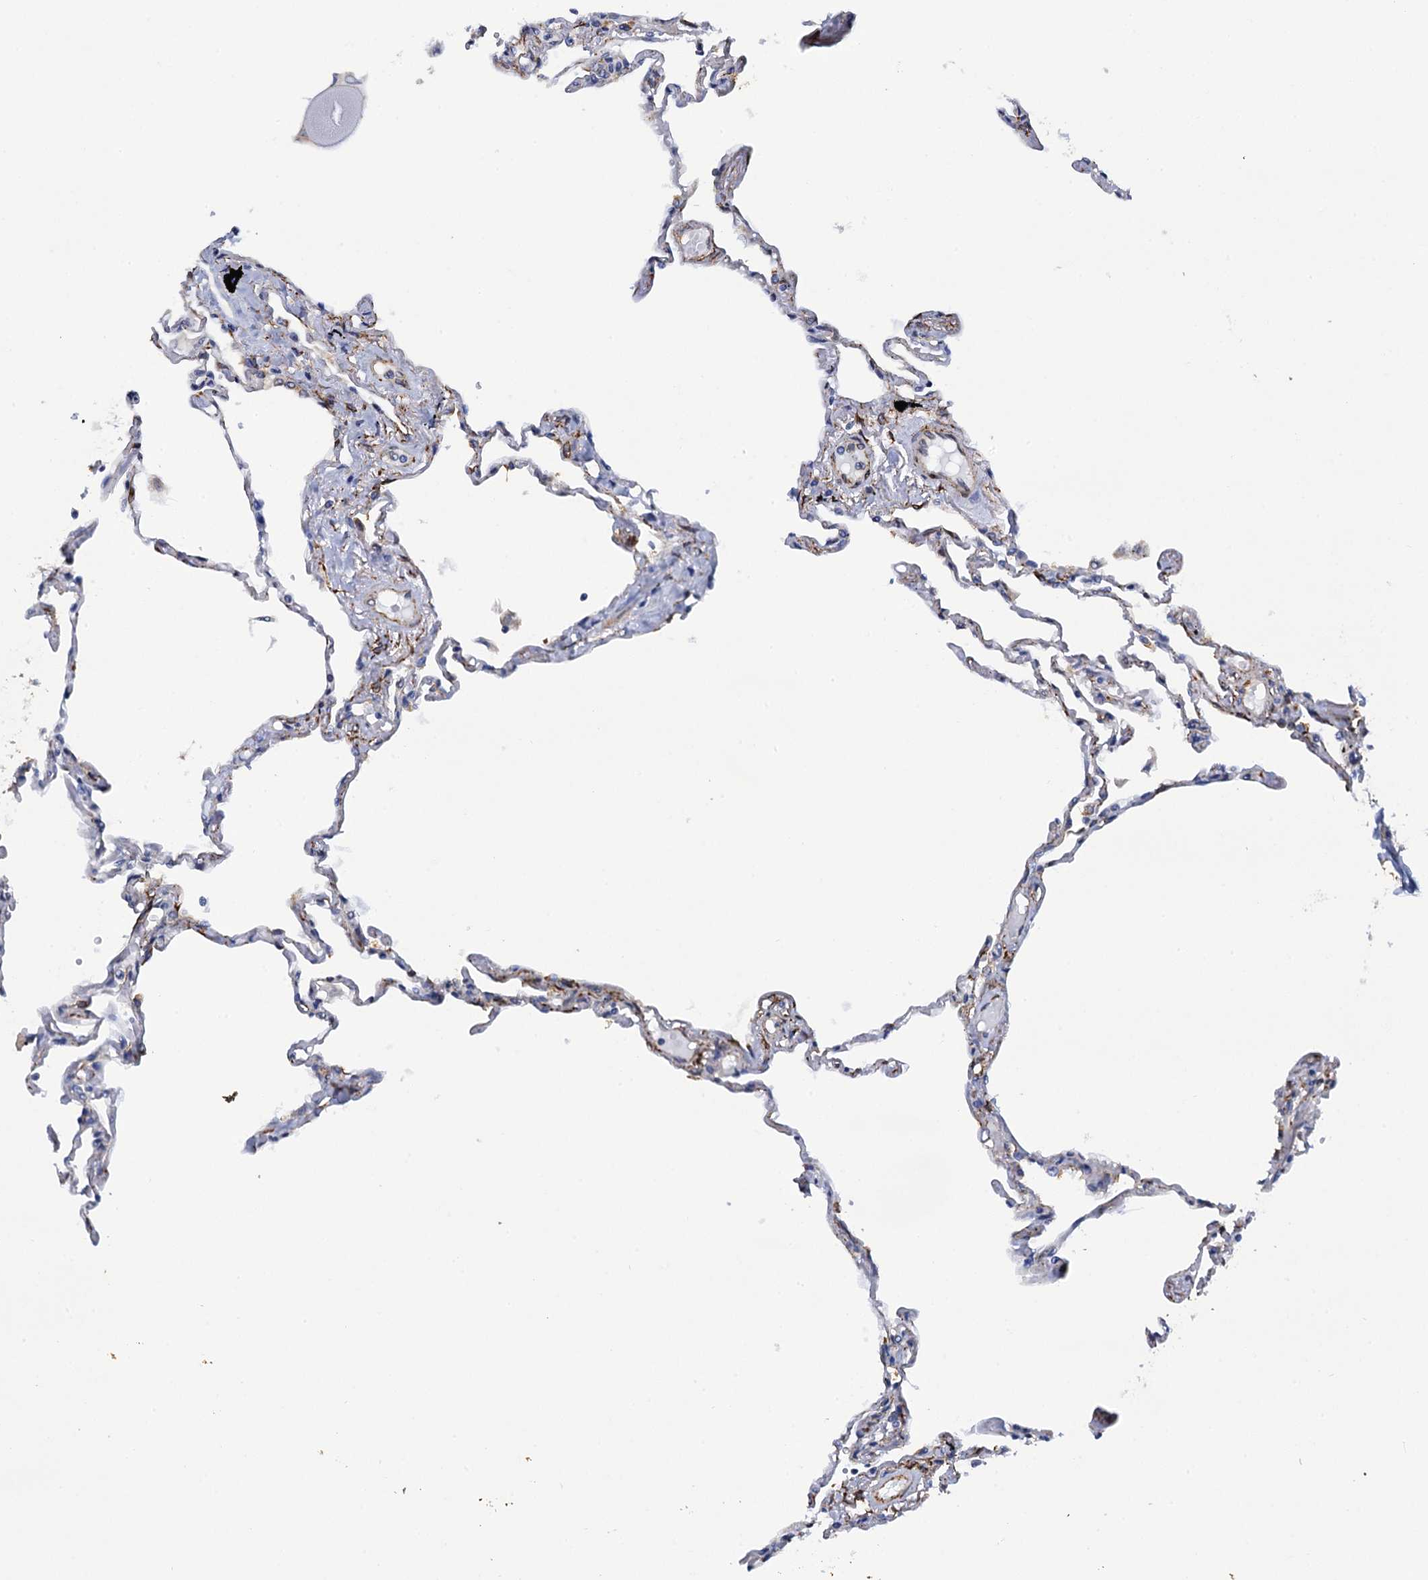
{"staining": {"intensity": "negative", "quantity": "none", "location": "none"}, "tissue": "lung", "cell_type": "Alveolar cells", "image_type": "normal", "snomed": [{"axis": "morphology", "description": "Normal tissue, NOS"}, {"axis": "topography", "description": "Lung"}], "caption": "DAB (3,3'-diaminobenzidine) immunohistochemical staining of unremarkable human lung displays no significant staining in alveolar cells. (Brightfield microscopy of DAB IHC at high magnification).", "gene": "POGLUT3", "patient": {"sex": "female", "age": 67}}